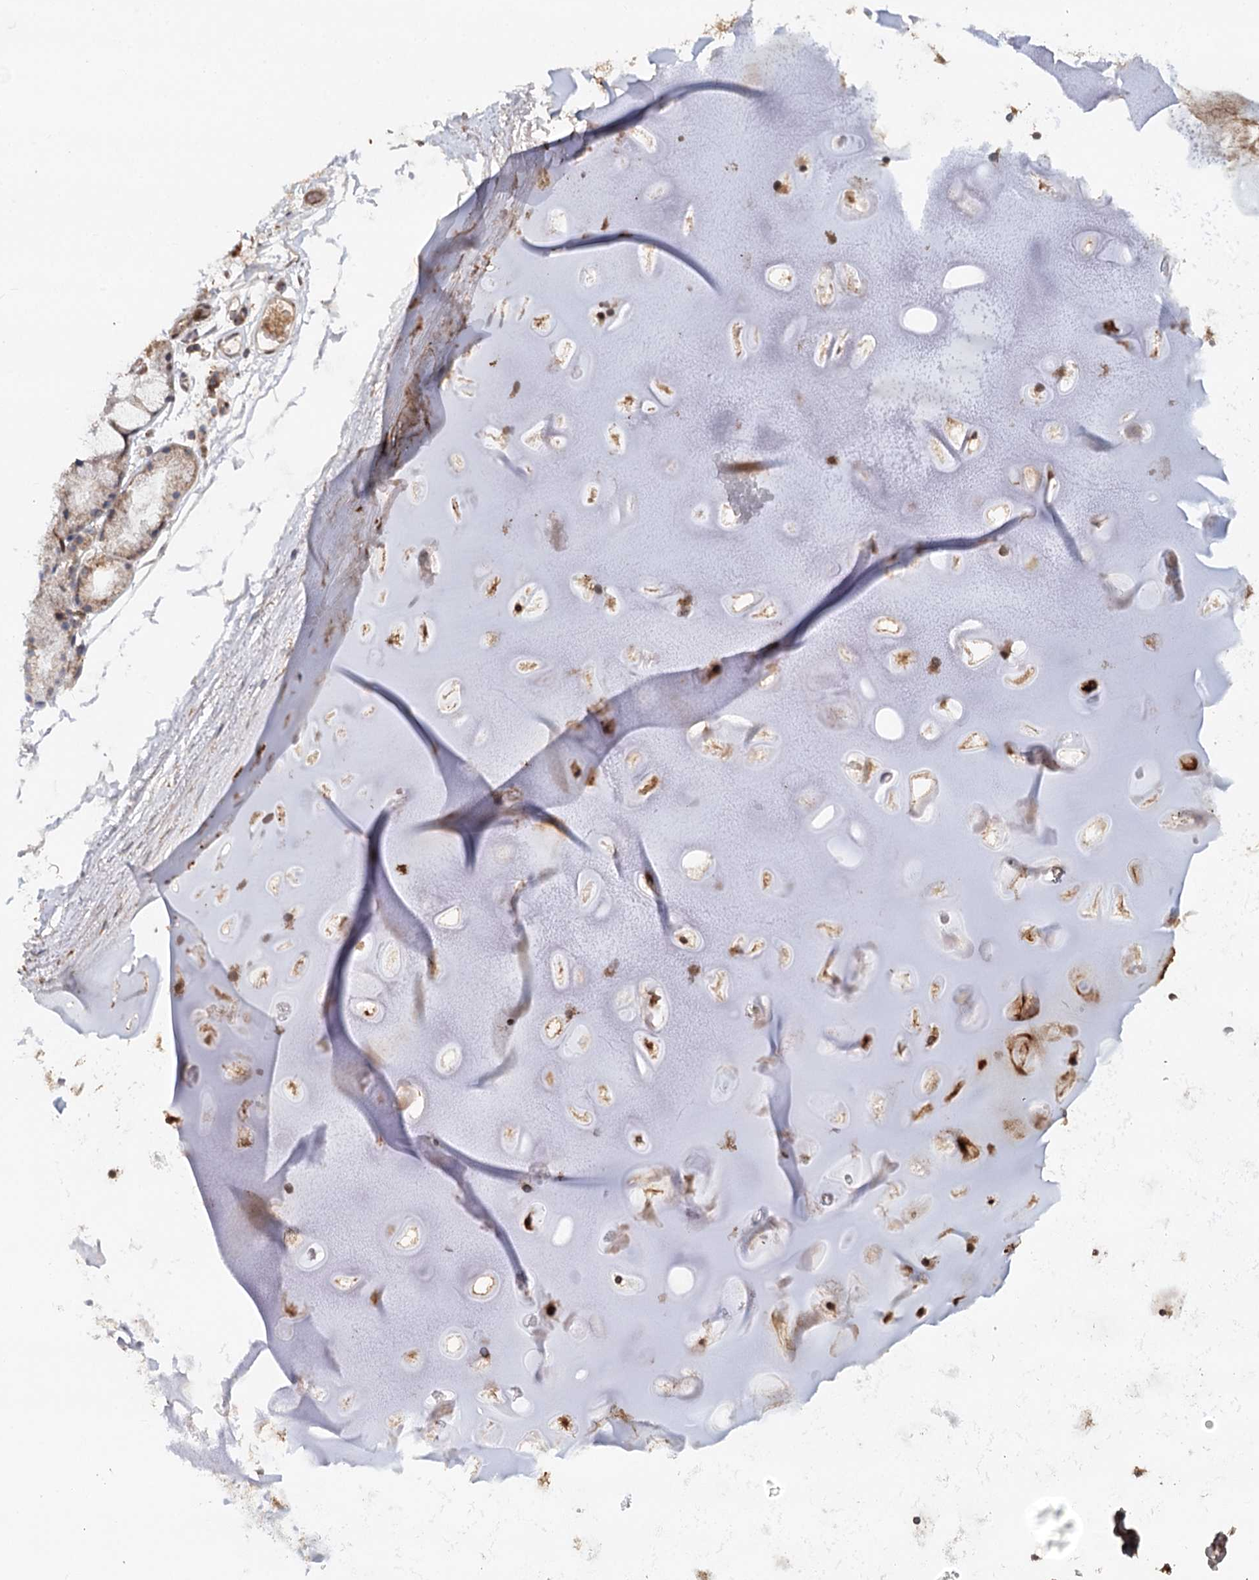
{"staining": {"intensity": "strong", "quantity": ">75%", "location": "cytoplasmic/membranous"}, "tissue": "adipose tissue", "cell_type": "Adipocytes", "image_type": "normal", "snomed": [{"axis": "morphology", "description": "Normal tissue, NOS"}, {"axis": "topography", "description": "Lymph node"}, {"axis": "topography", "description": "Bronchus"}], "caption": "IHC (DAB (3,3'-diaminobenzidine)) staining of benign adipose tissue exhibits strong cytoplasmic/membranous protein positivity in approximately >75% of adipocytes.", "gene": "RNF111", "patient": {"sex": "male", "age": 63}}